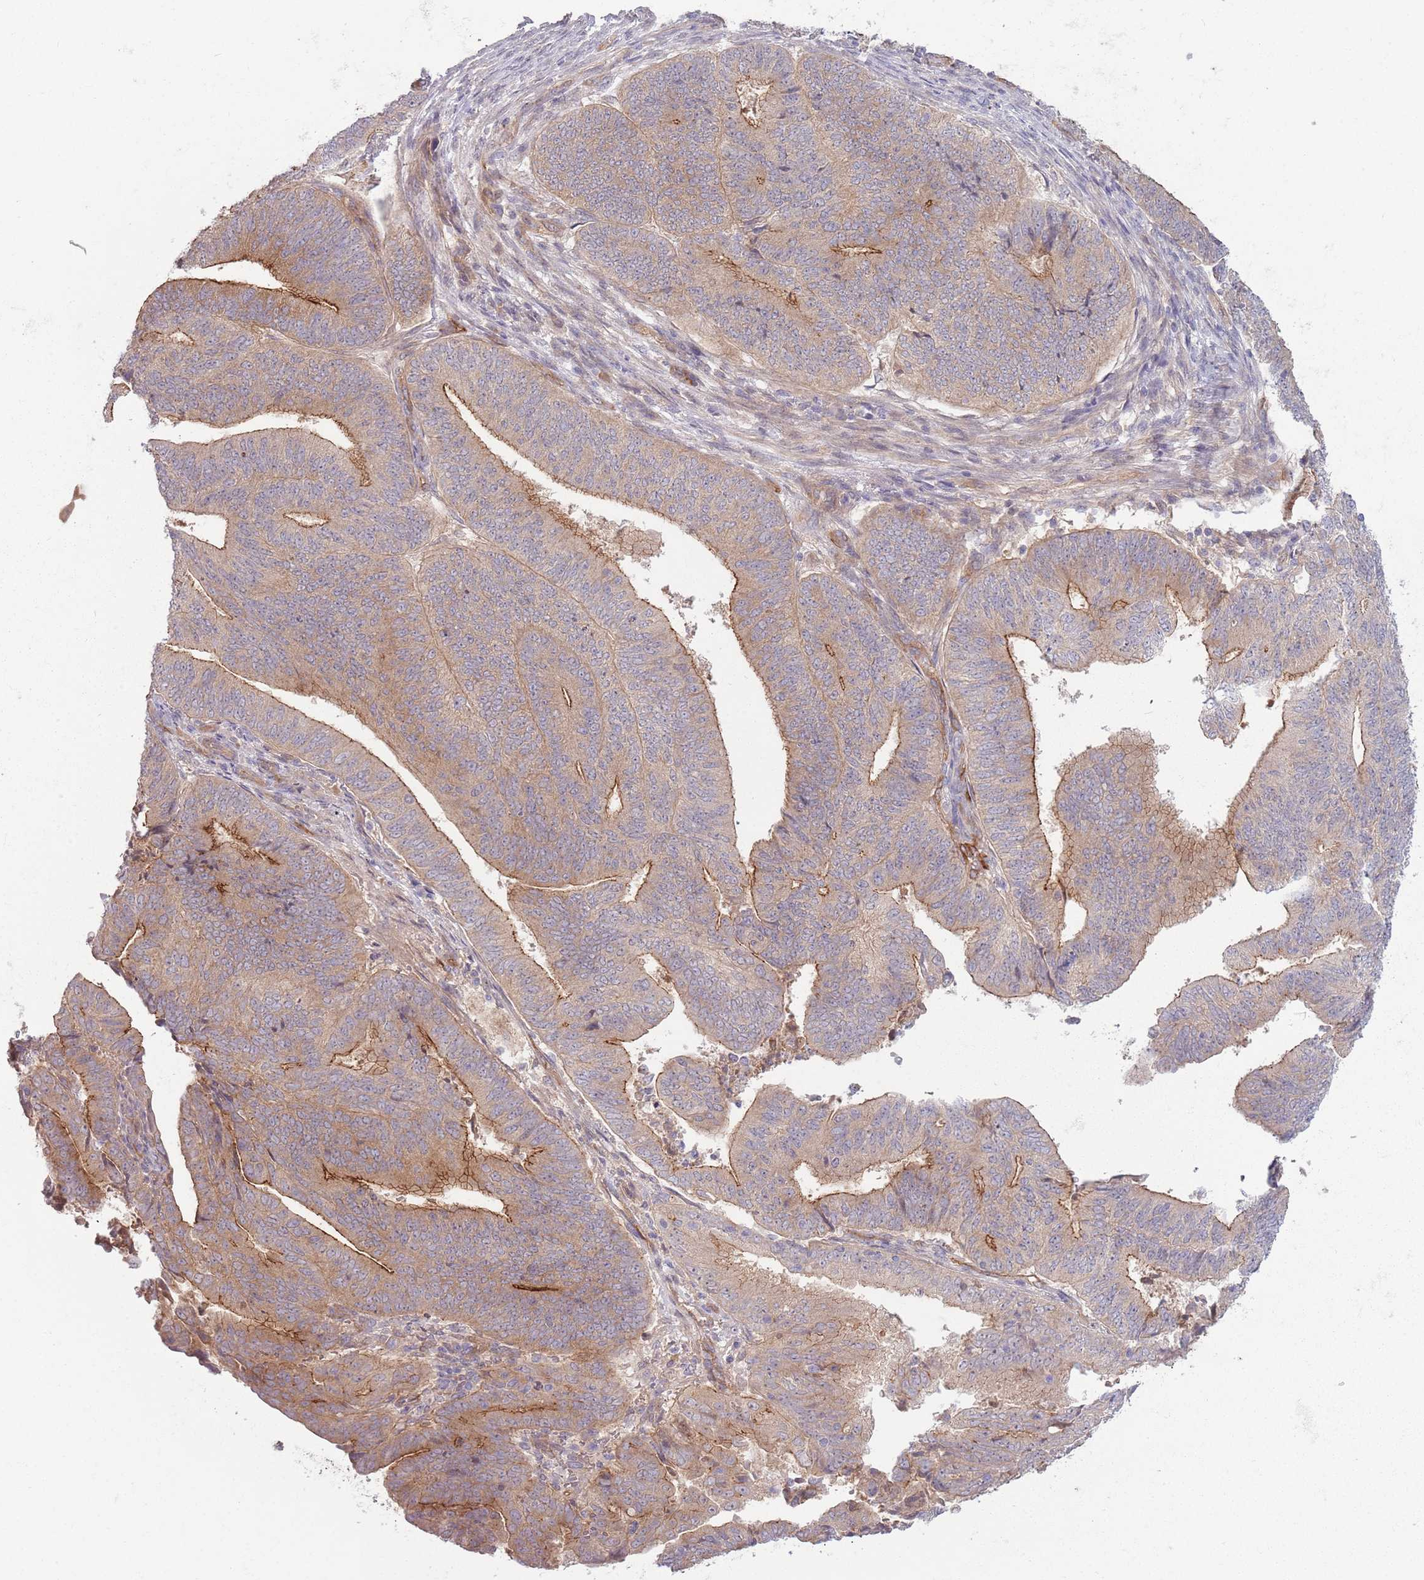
{"staining": {"intensity": "moderate", "quantity": ">75%", "location": "cytoplasmic/membranous"}, "tissue": "endometrial cancer", "cell_type": "Tumor cells", "image_type": "cancer", "snomed": [{"axis": "morphology", "description": "Adenocarcinoma, NOS"}, {"axis": "topography", "description": "Endometrium"}], "caption": "Adenocarcinoma (endometrial) stained with DAB IHC displays medium levels of moderate cytoplasmic/membranous expression in about >75% of tumor cells.", "gene": "SAV1", "patient": {"sex": "female", "age": 70}}